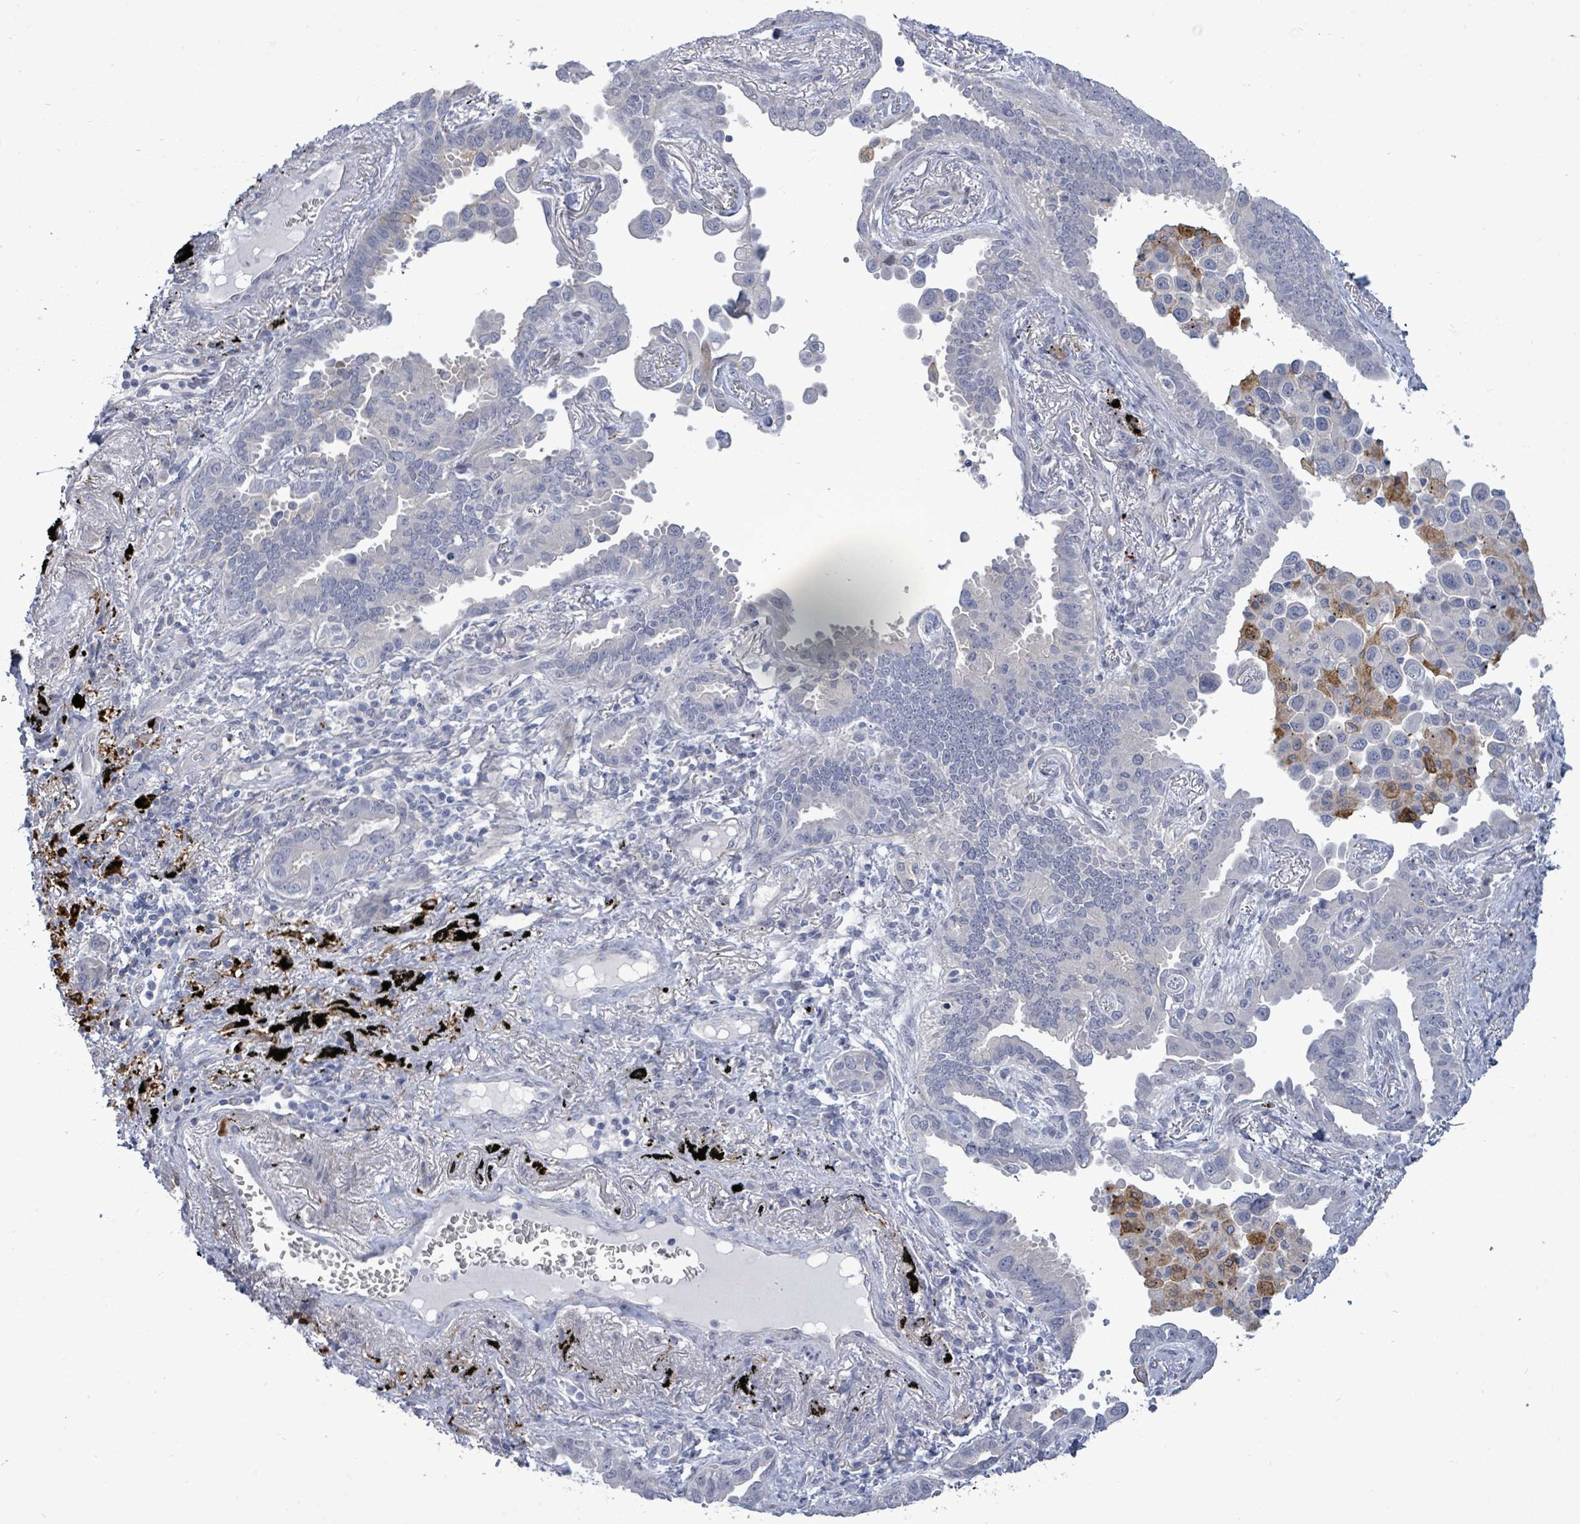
{"staining": {"intensity": "moderate", "quantity": "<25%", "location": "cytoplasmic/membranous"}, "tissue": "lung cancer", "cell_type": "Tumor cells", "image_type": "cancer", "snomed": [{"axis": "morphology", "description": "Adenocarcinoma, NOS"}, {"axis": "topography", "description": "Lung"}], "caption": "Moderate cytoplasmic/membranous expression is present in approximately <25% of tumor cells in adenocarcinoma (lung).", "gene": "CT45A5", "patient": {"sex": "male", "age": 67}}